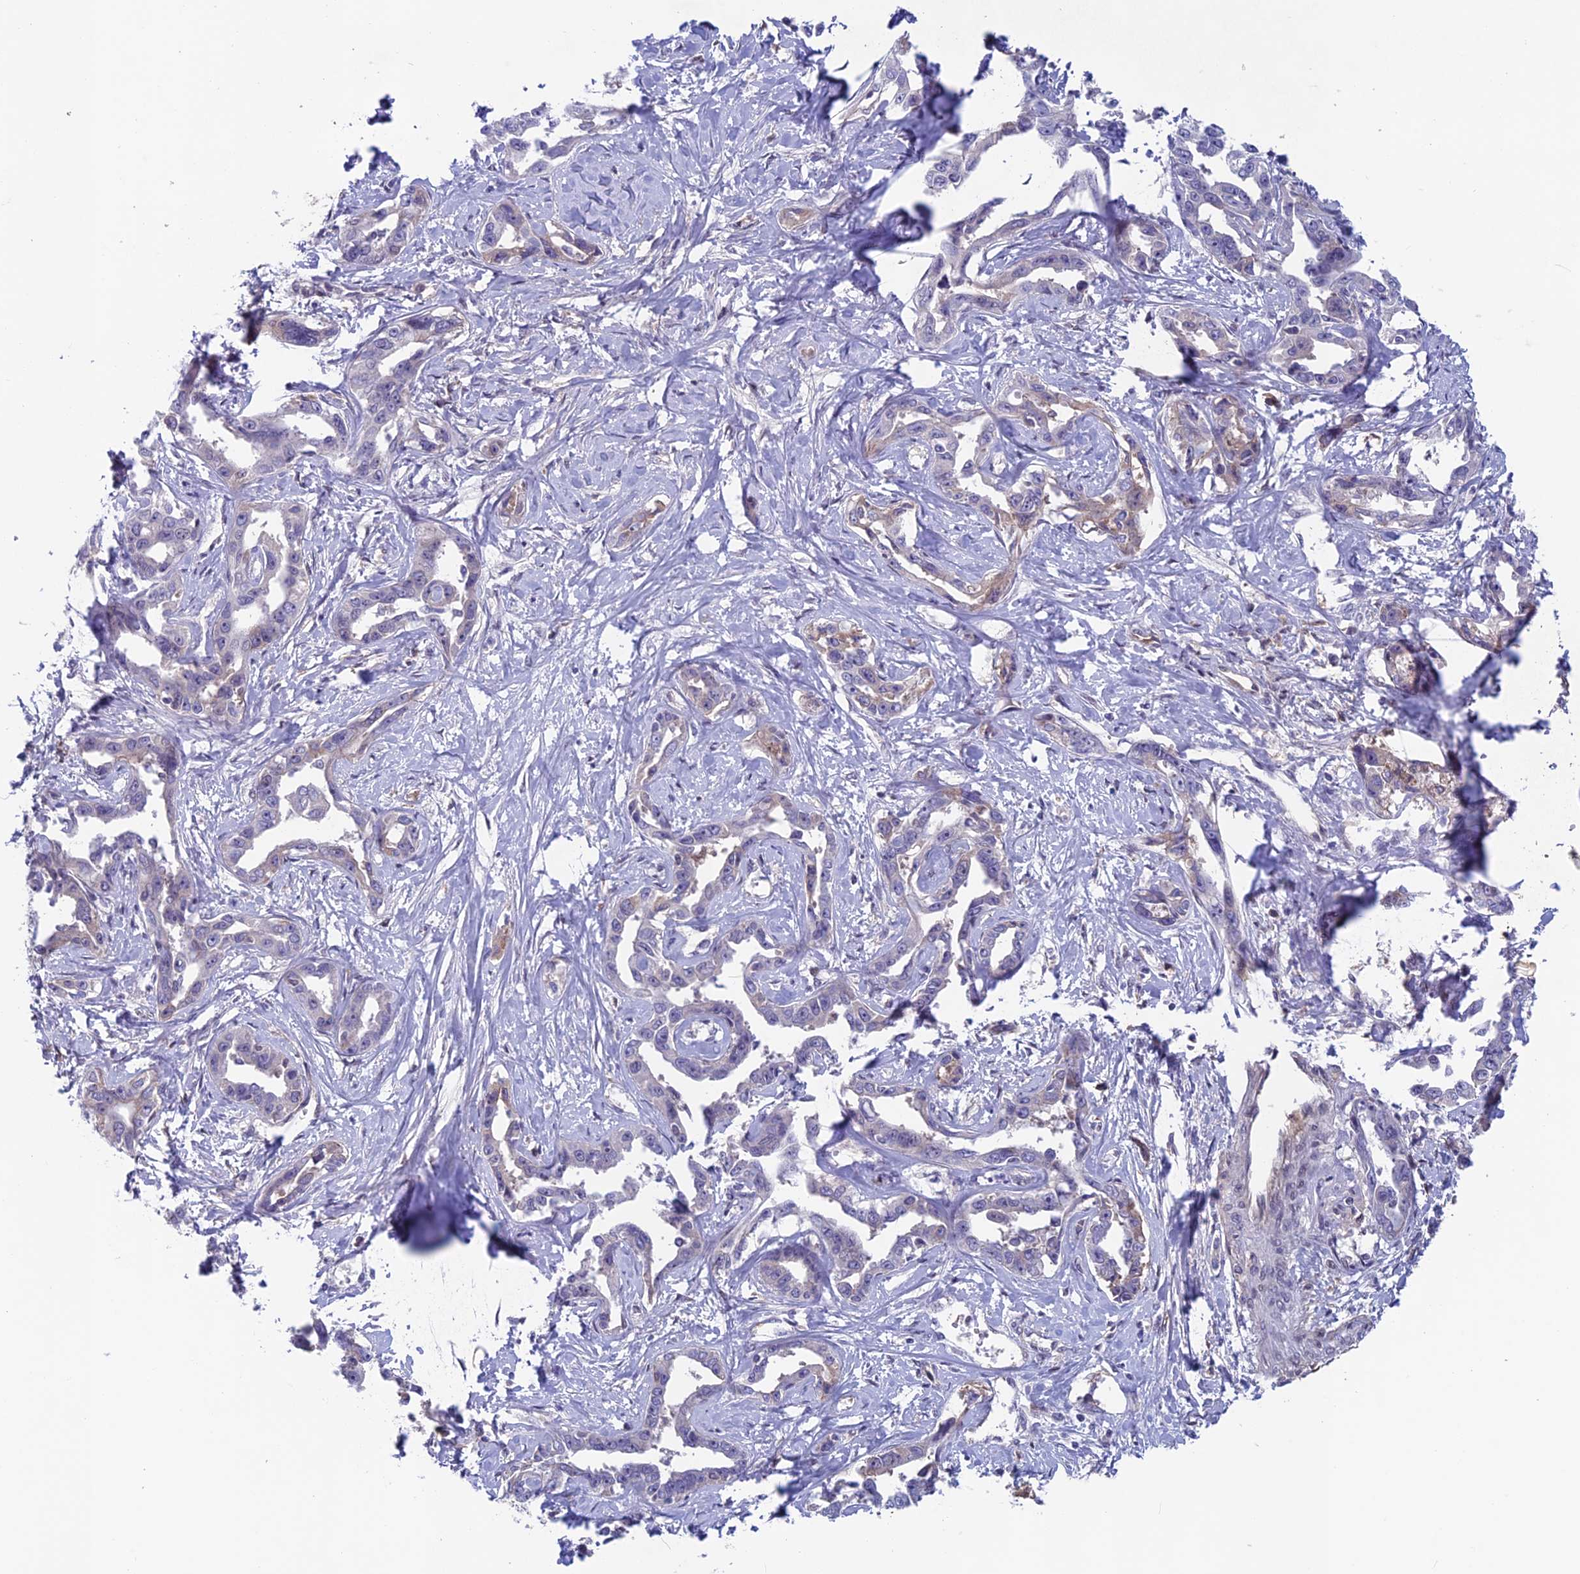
{"staining": {"intensity": "weak", "quantity": "<25%", "location": "cytoplasmic/membranous"}, "tissue": "liver cancer", "cell_type": "Tumor cells", "image_type": "cancer", "snomed": [{"axis": "morphology", "description": "Cholangiocarcinoma"}, {"axis": "topography", "description": "Liver"}], "caption": "This is an immunohistochemistry image of human cholangiocarcinoma (liver). There is no staining in tumor cells.", "gene": "FKBPL", "patient": {"sex": "male", "age": 59}}